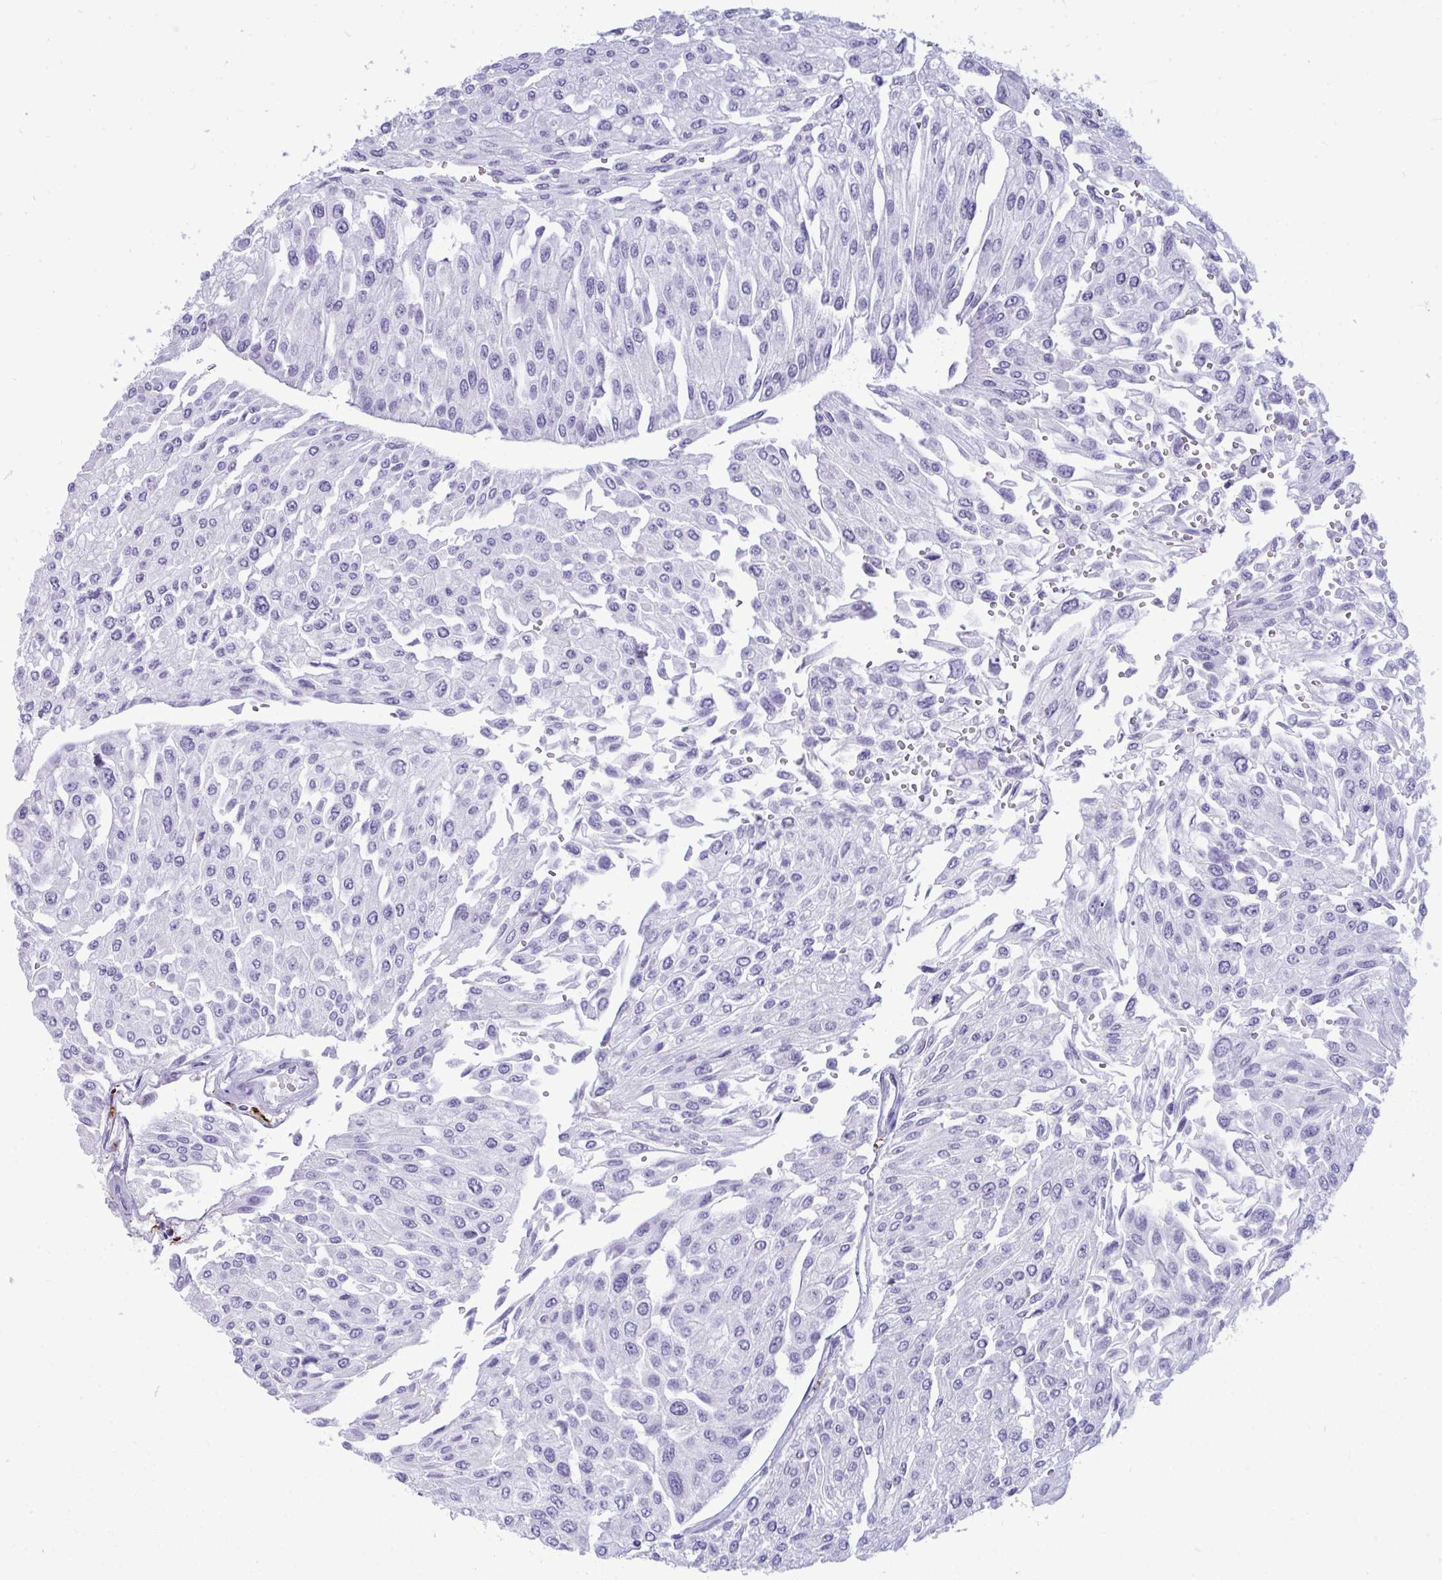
{"staining": {"intensity": "negative", "quantity": "none", "location": "none"}, "tissue": "urothelial cancer", "cell_type": "Tumor cells", "image_type": "cancer", "snomed": [{"axis": "morphology", "description": "Urothelial carcinoma, NOS"}, {"axis": "topography", "description": "Urinary bladder"}], "caption": "This is an IHC micrograph of urothelial cancer. There is no positivity in tumor cells.", "gene": "ANKRD60", "patient": {"sex": "male", "age": 67}}